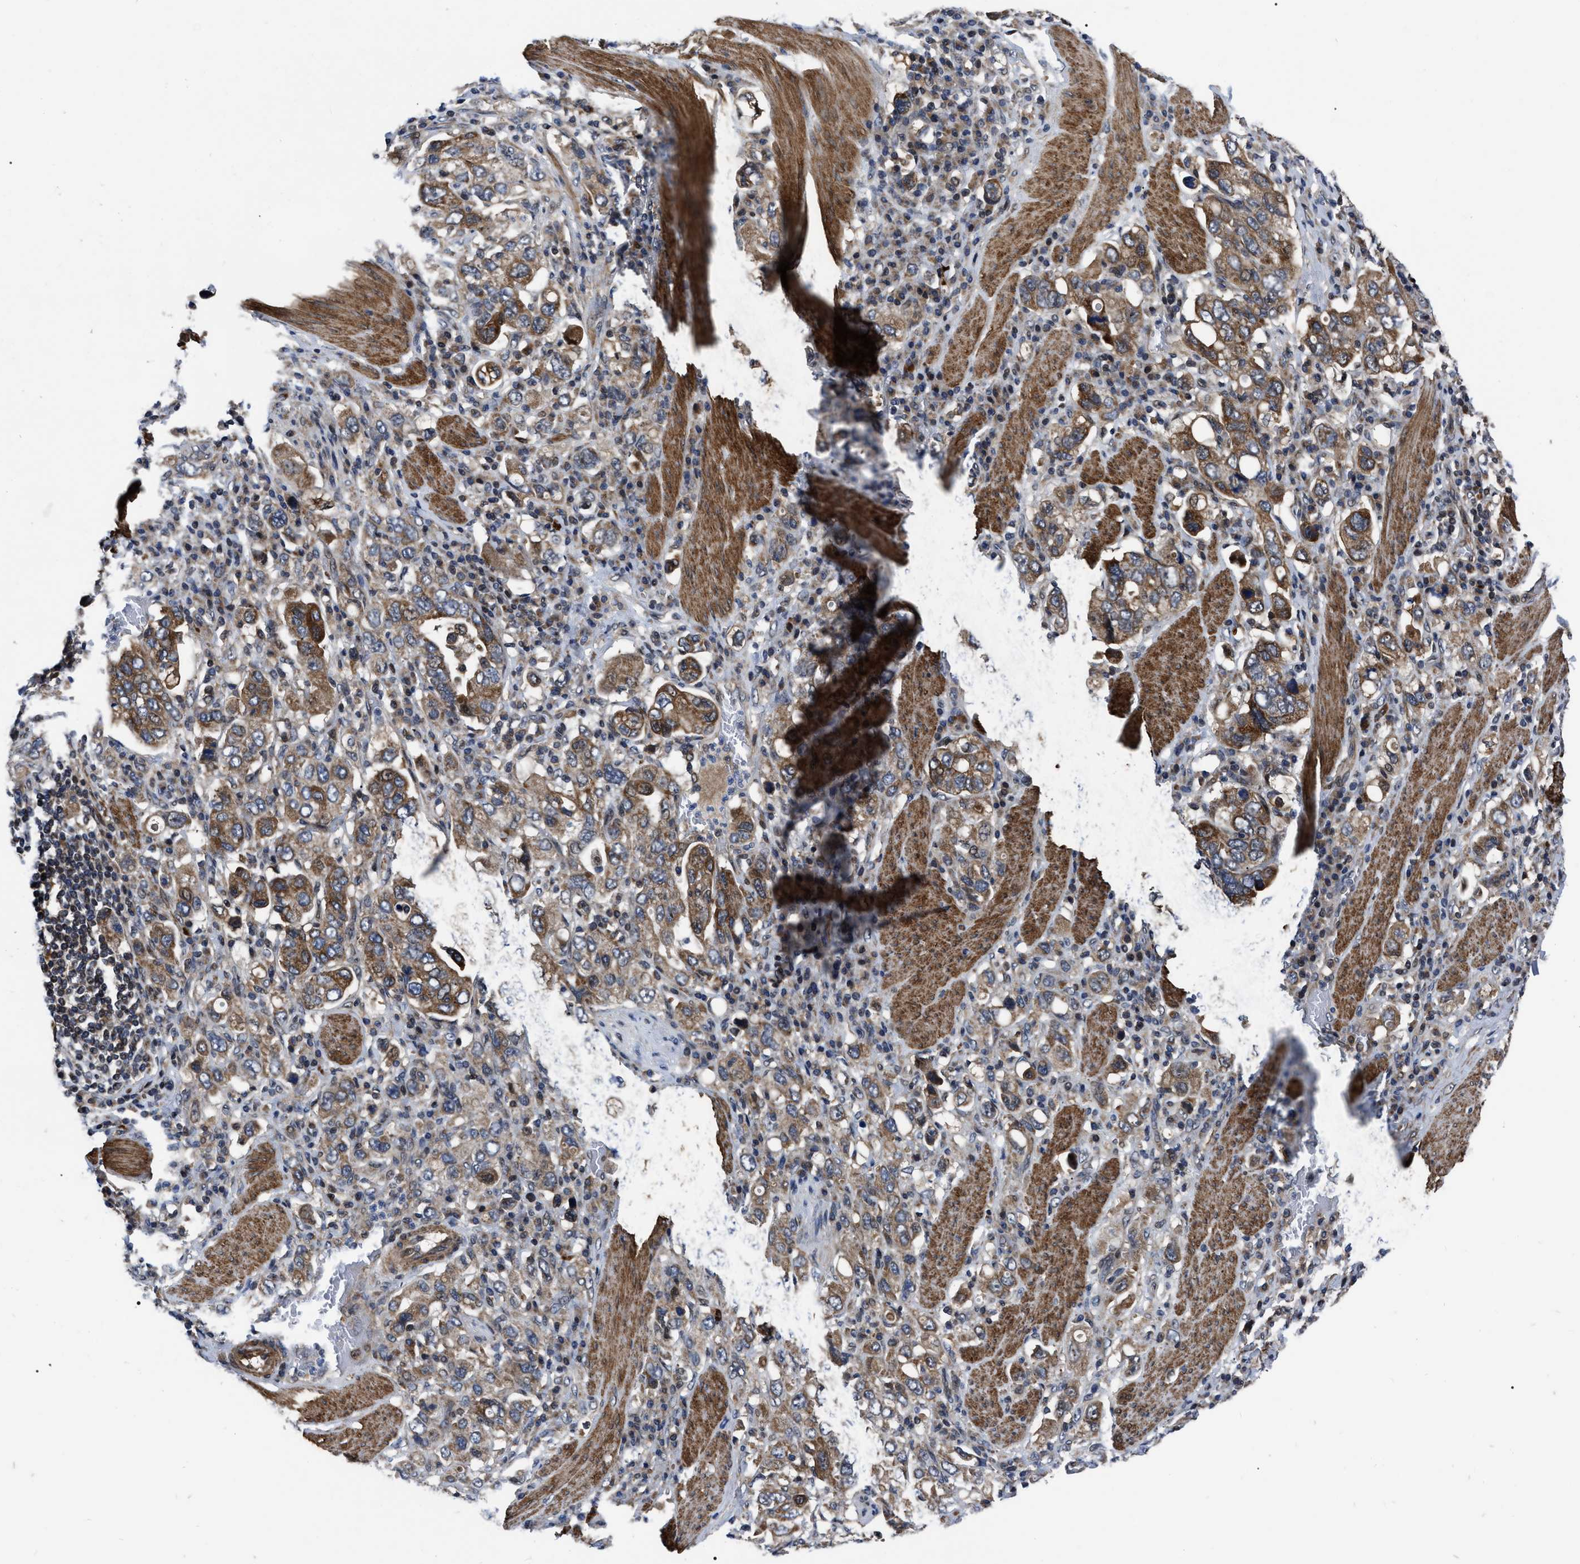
{"staining": {"intensity": "moderate", "quantity": ">75%", "location": "cytoplasmic/membranous"}, "tissue": "stomach cancer", "cell_type": "Tumor cells", "image_type": "cancer", "snomed": [{"axis": "morphology", "description": "Adenocarcinoma, NOS"}, {"axis": "topography", "description": "Stomach, upper"}], "caption": "A medium amount of moderate cytoplasmic/membranous staining is seen in about >75% of tumor cells in stomach adenocarcinoma tissue.", "gene": "PPWD1", "patient": {"sex": "male", "age": 62}}